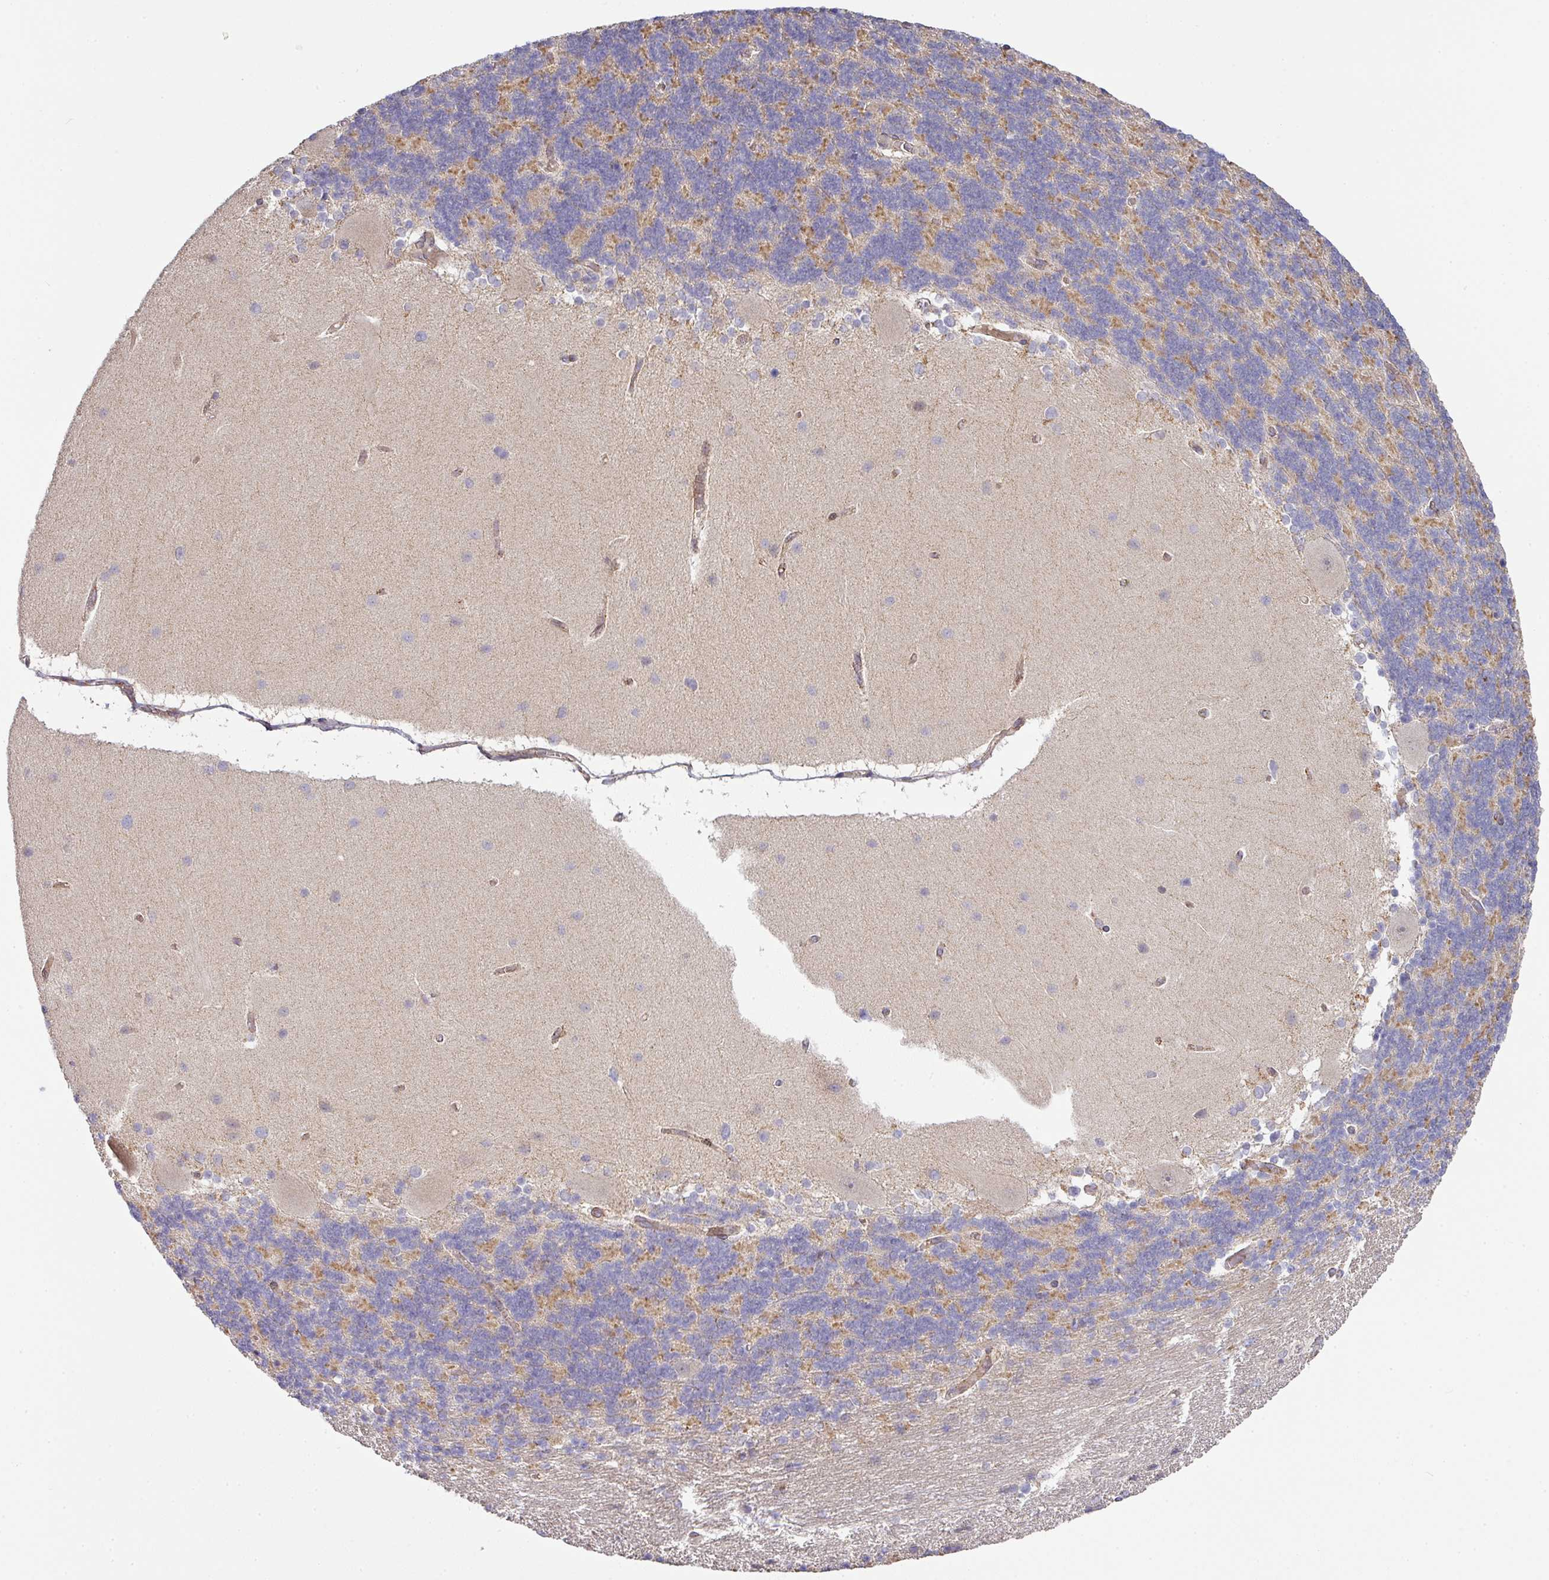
{"staining": {"intensity": "weak", "quantity": "25%-75%", "location": "cytoplasmic/membranous"}, "tissue": "cerebellum", "cell_type": "Cells in granular layer", "image_type": "normal", "snomed": [{"axis": "morphology", "description": "Normal tissue, NOS"}, {"axis": "topography", "description": "Cerebellum"}], "caption": "High-magnification brightfield microscopy of normal cerebellum stained with DAB (brown) and counterstained with hematoxylin (blue). cells in granular layer exhibit weak cytoplasmic/membranous expression is identified in about25%-75% of cells.", "gene": "STK35", "patient": {"sex": "female", "age": 54}}